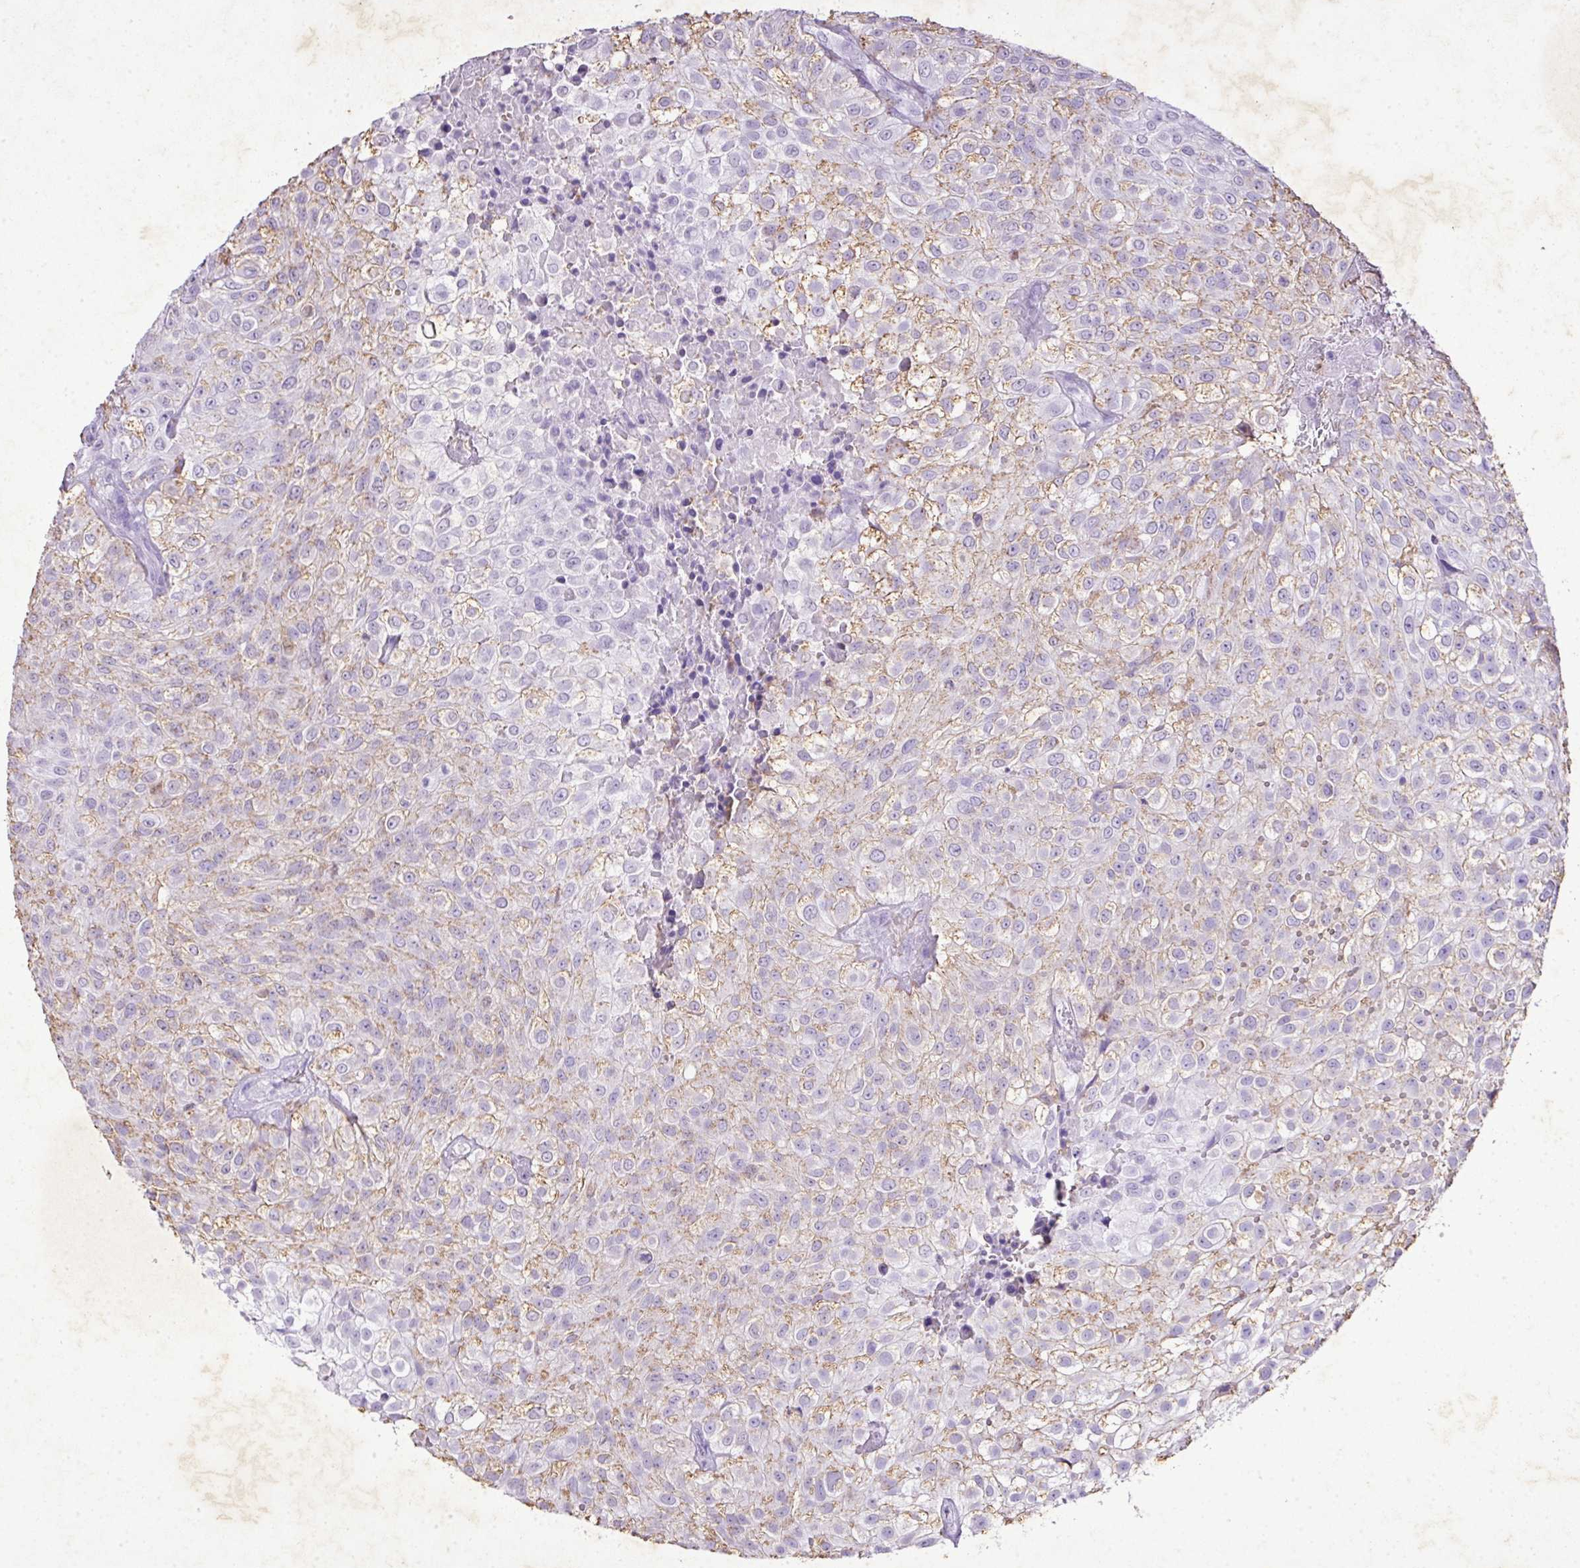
{"staining": {"intensity": "weak", "quantity": "25%-75%", "location": "cytoplasmic/membranous"}, "tissue": "urothelial cancer", "cell_type": "Tumor cells", "image_type": "cancer", "snomed": [{"axis": "morphology", "description": "Urothelial carcinoma, High grade"}, {"axis": "topography", "description": "Urinary bladder"}], "caption": "High-power microscopy captured an IHC photomicrograph of urothelial cancer, revealing weak cytoplasmic/membranous expression in about 25%-75% of tumor cells.", "gene": "KCNJ11", "patient": {"sex": "male", "age": 56}}